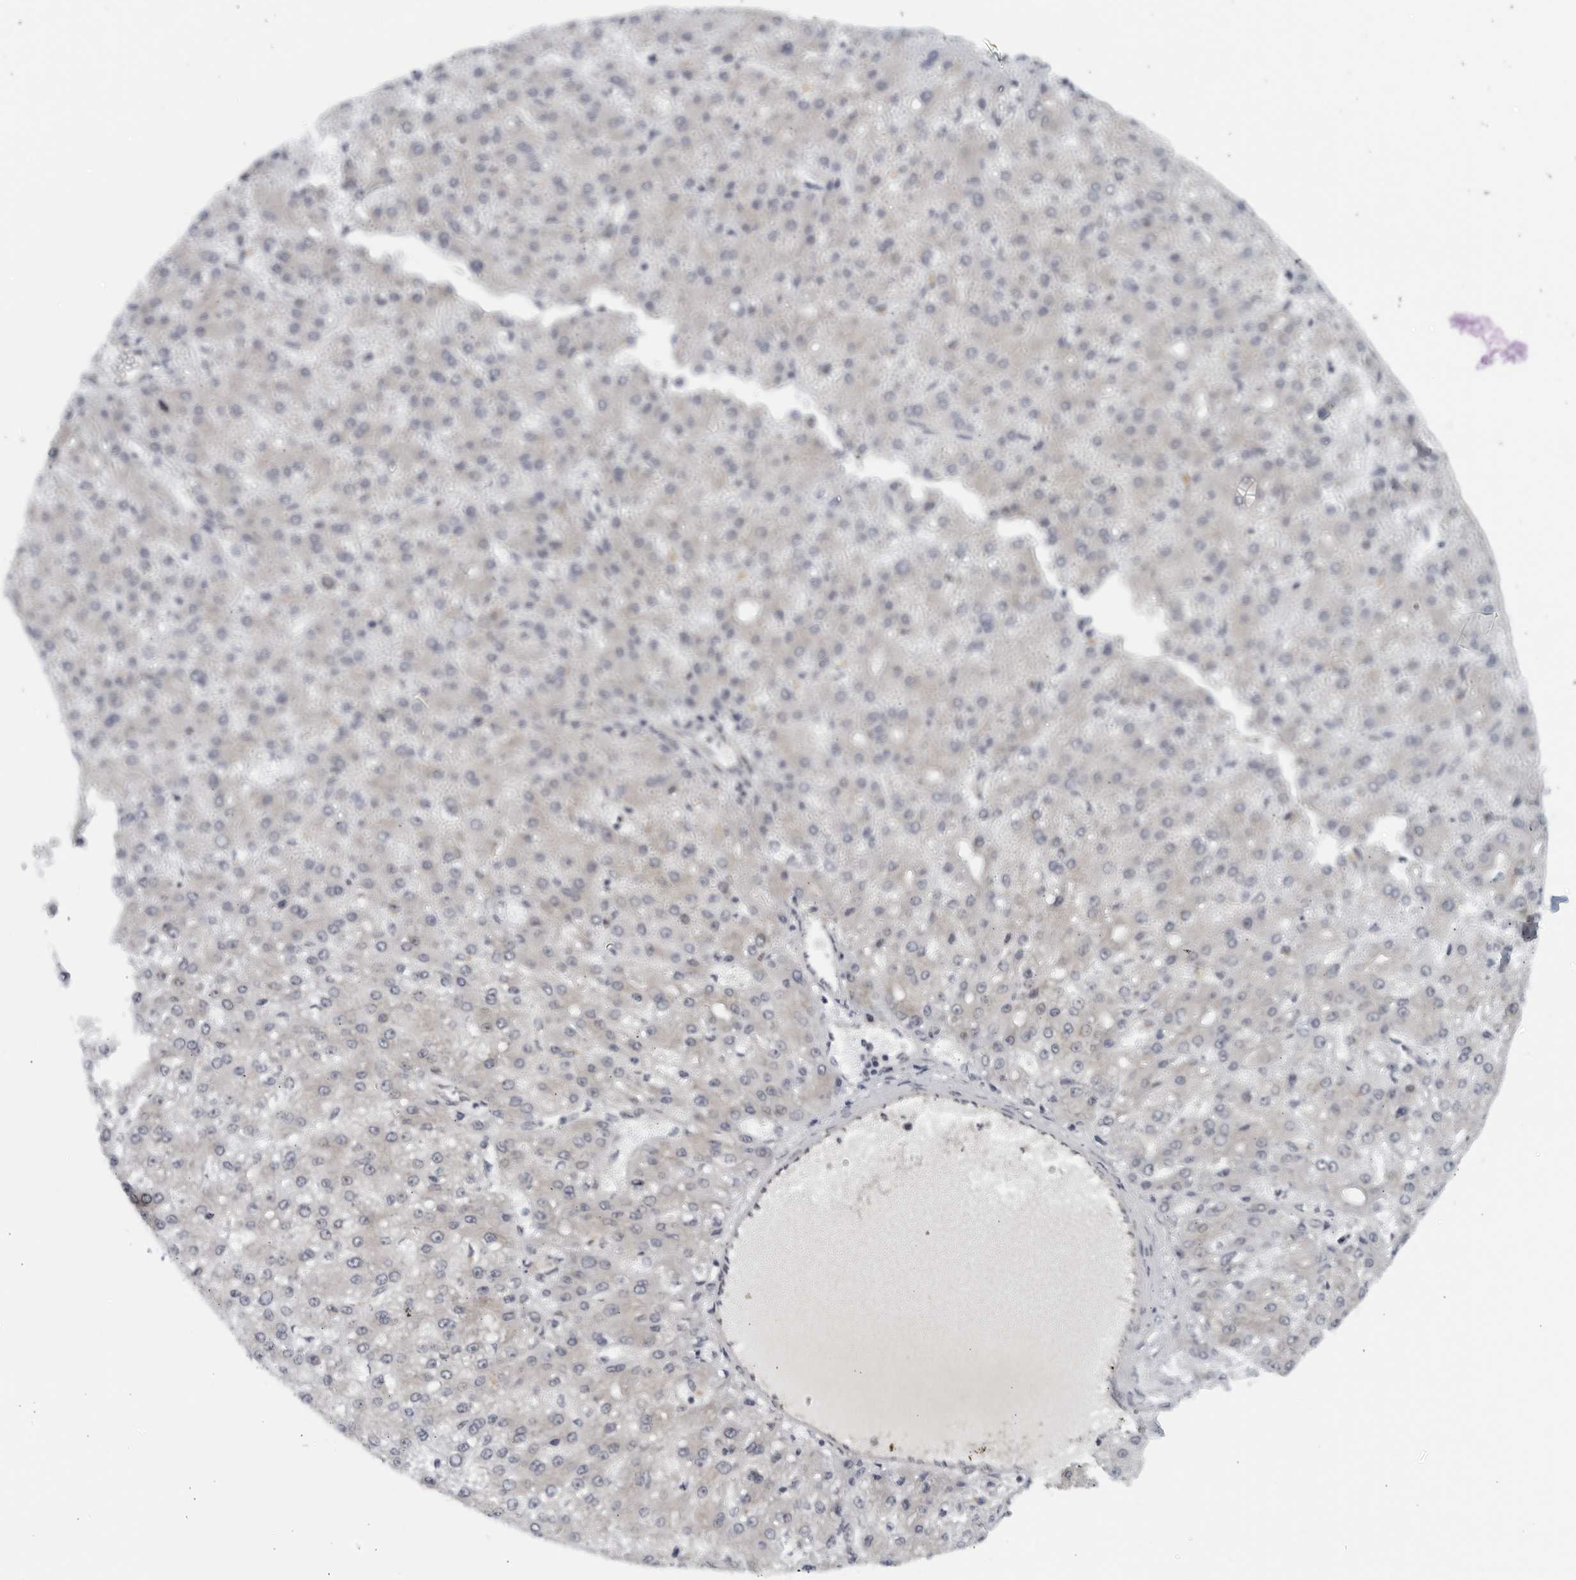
{"staining": {"intensity": "negative", "quantity": "none", "location": "none"}, "tissue": "liver cancer", "cell_type": "Tumor cells", "image_type": "cancer", "snomed": [{"axis": "morphology", "description": "Carcinoma, Hepatocellular, NOS"}, {"axis": "topography", "description": "Liver"}], "caption": "A photomicrograph of liver cancer stained for a protein demonstrates no brown staining in tumor cells.", "gene": "RC3H1", "patient": {"sex": "male", "age": 67}}